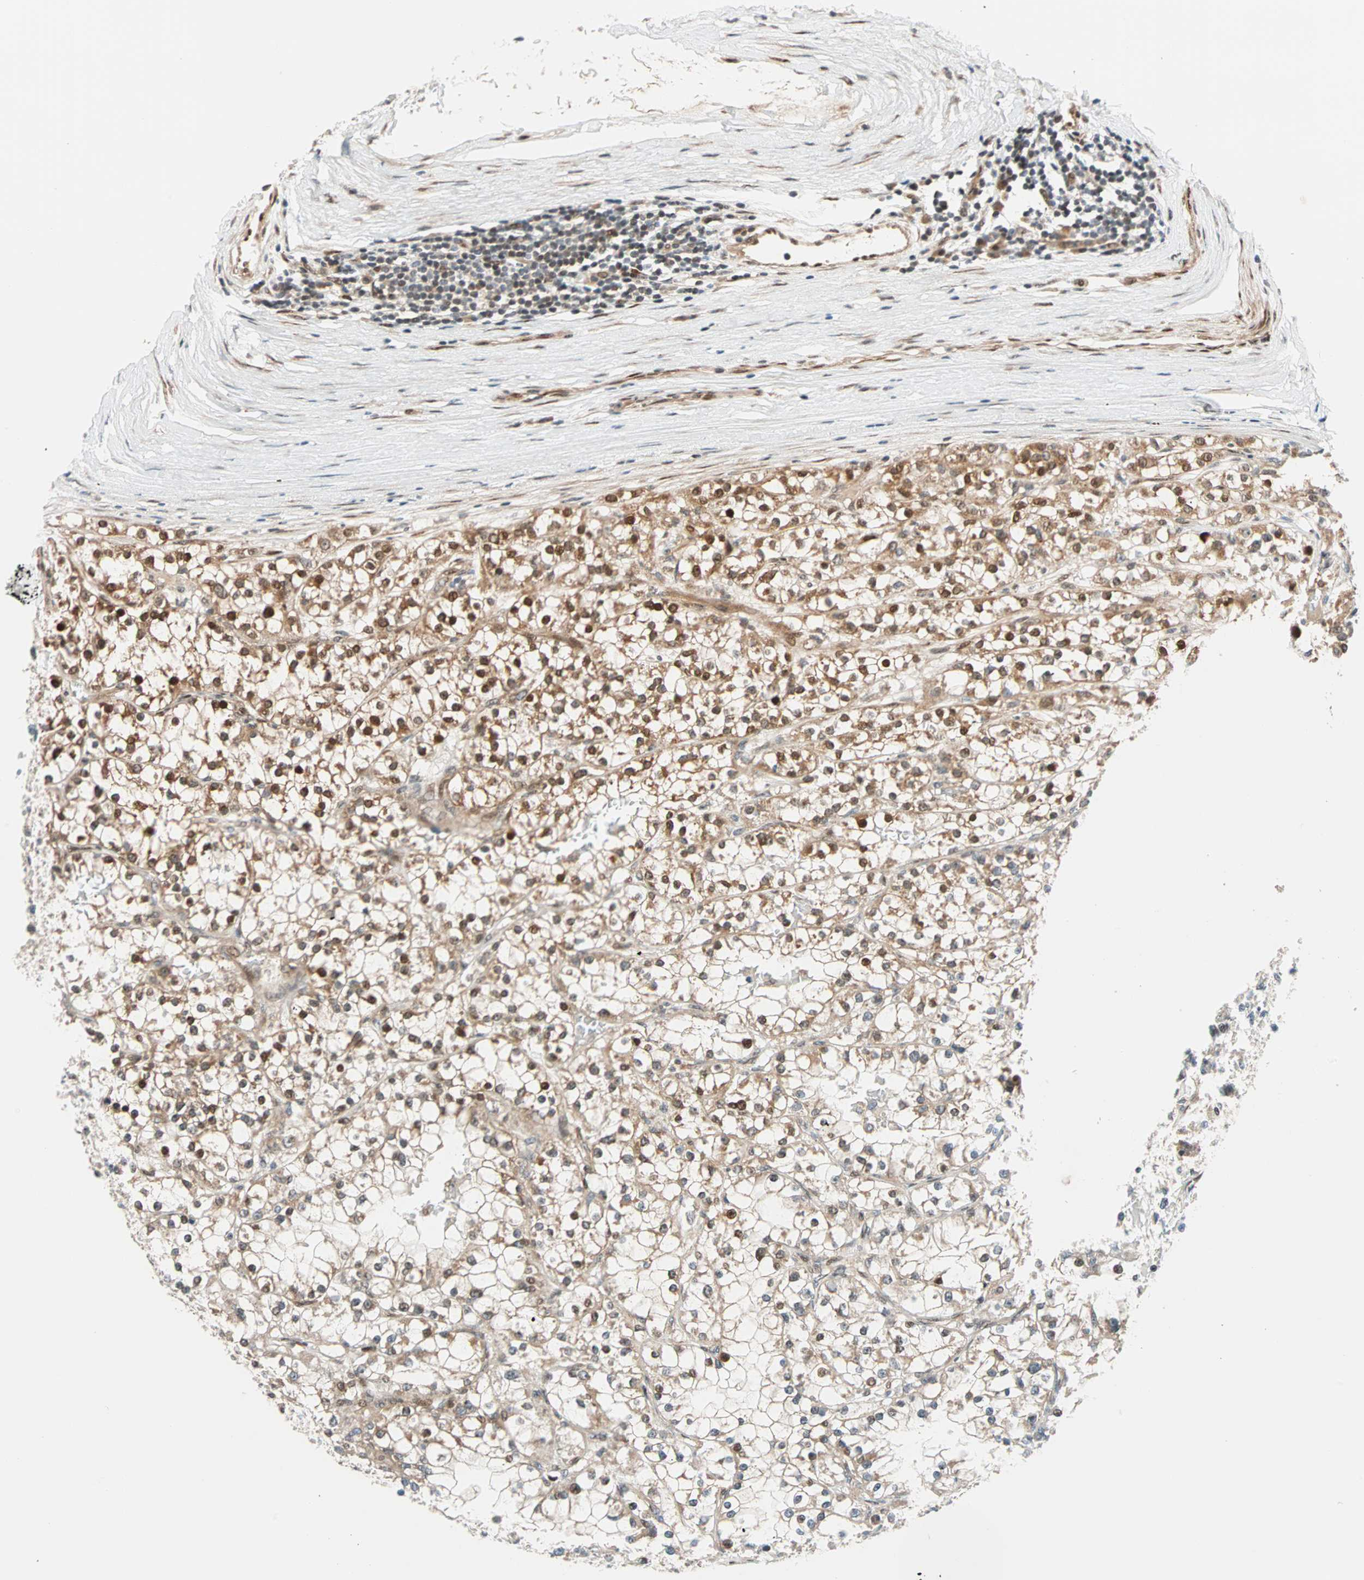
{"staining": {"intensity": "moderate", "quantity": ">75%", "location": "cytoplasmic/membranous,nuclear"}, "tissue": "renal cancer", "cell_type": "Tumor cells", "image_type": "cancer", "snomed": [{"axis": "morphology", "description": "Adenocarcinoma, NOS"}, {"axis": "topography", "description": "Kidney"}], "caption": "Immunohistochemical staining of renal cancer reveals moderate cytoplasmic/membranous and nuclear protein positivity in approximately >75% of tumor cells. (IHC, brightfield microscopy, high magnification).", "gene": "HECW1", "patient": {"sex": "female", "age": 52}}